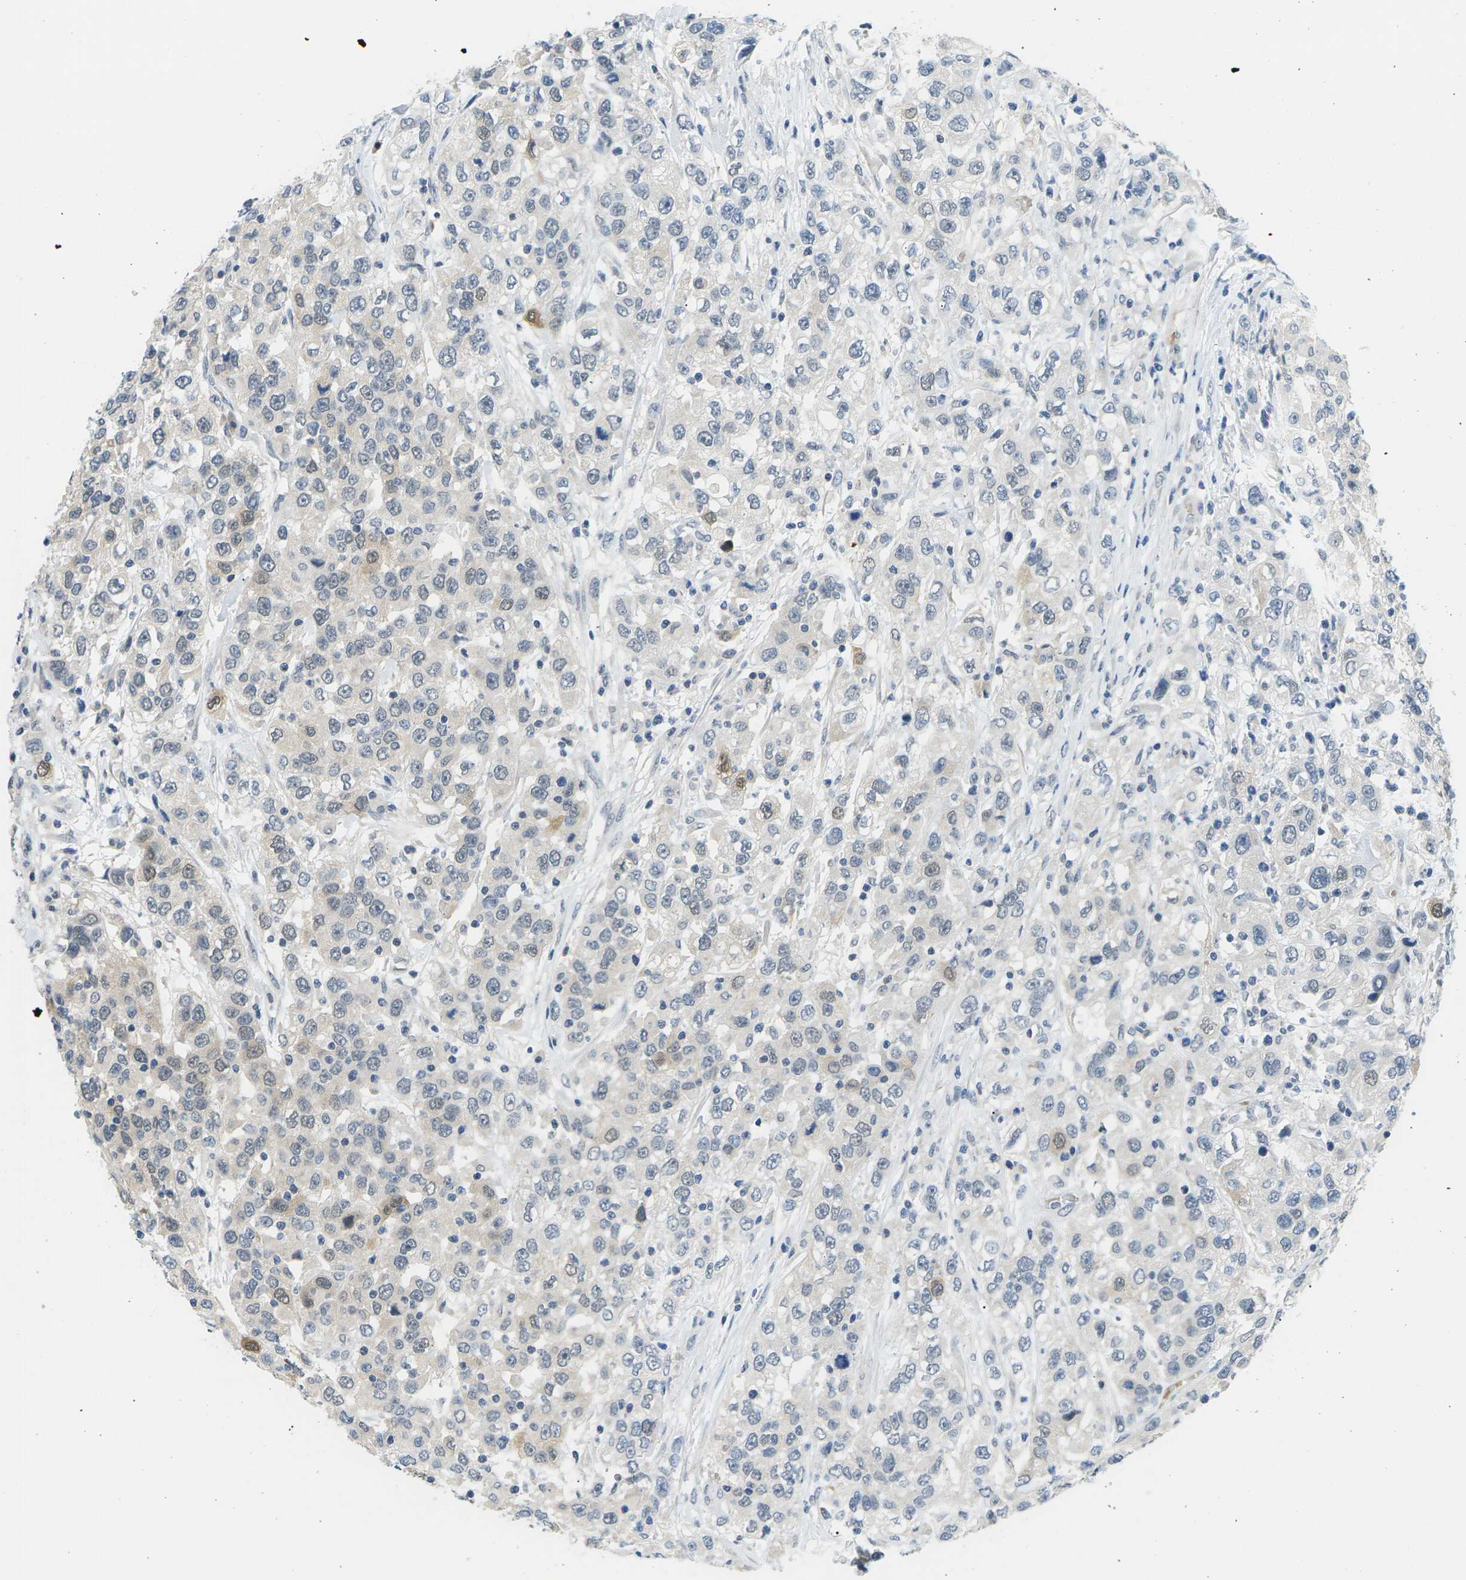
{"staining": {"intensity": "weak", "quantity": "<25%", "location": "cytoplasmic/membranous,nuclear"}, "tissue": "urothelial cancer", "cell_type": "Tumor cells", "image_type": "cancer", "snomed": [{"axis": "morphology", "description": "Urothelial carcinoma, High grade"}, {"axis": "topography", "description": "Urinary bladder"}], "caption": "Immunohistochemistry (IHC) histopathology image of urothelial cancer stained for a protein (brown), which exhibits no staining in tumor cells. (DAB immunohistochemistry with hematoxylin counter stain).", "gene": "PSAT1", "patient": {"sex": "female", "age": 80}}